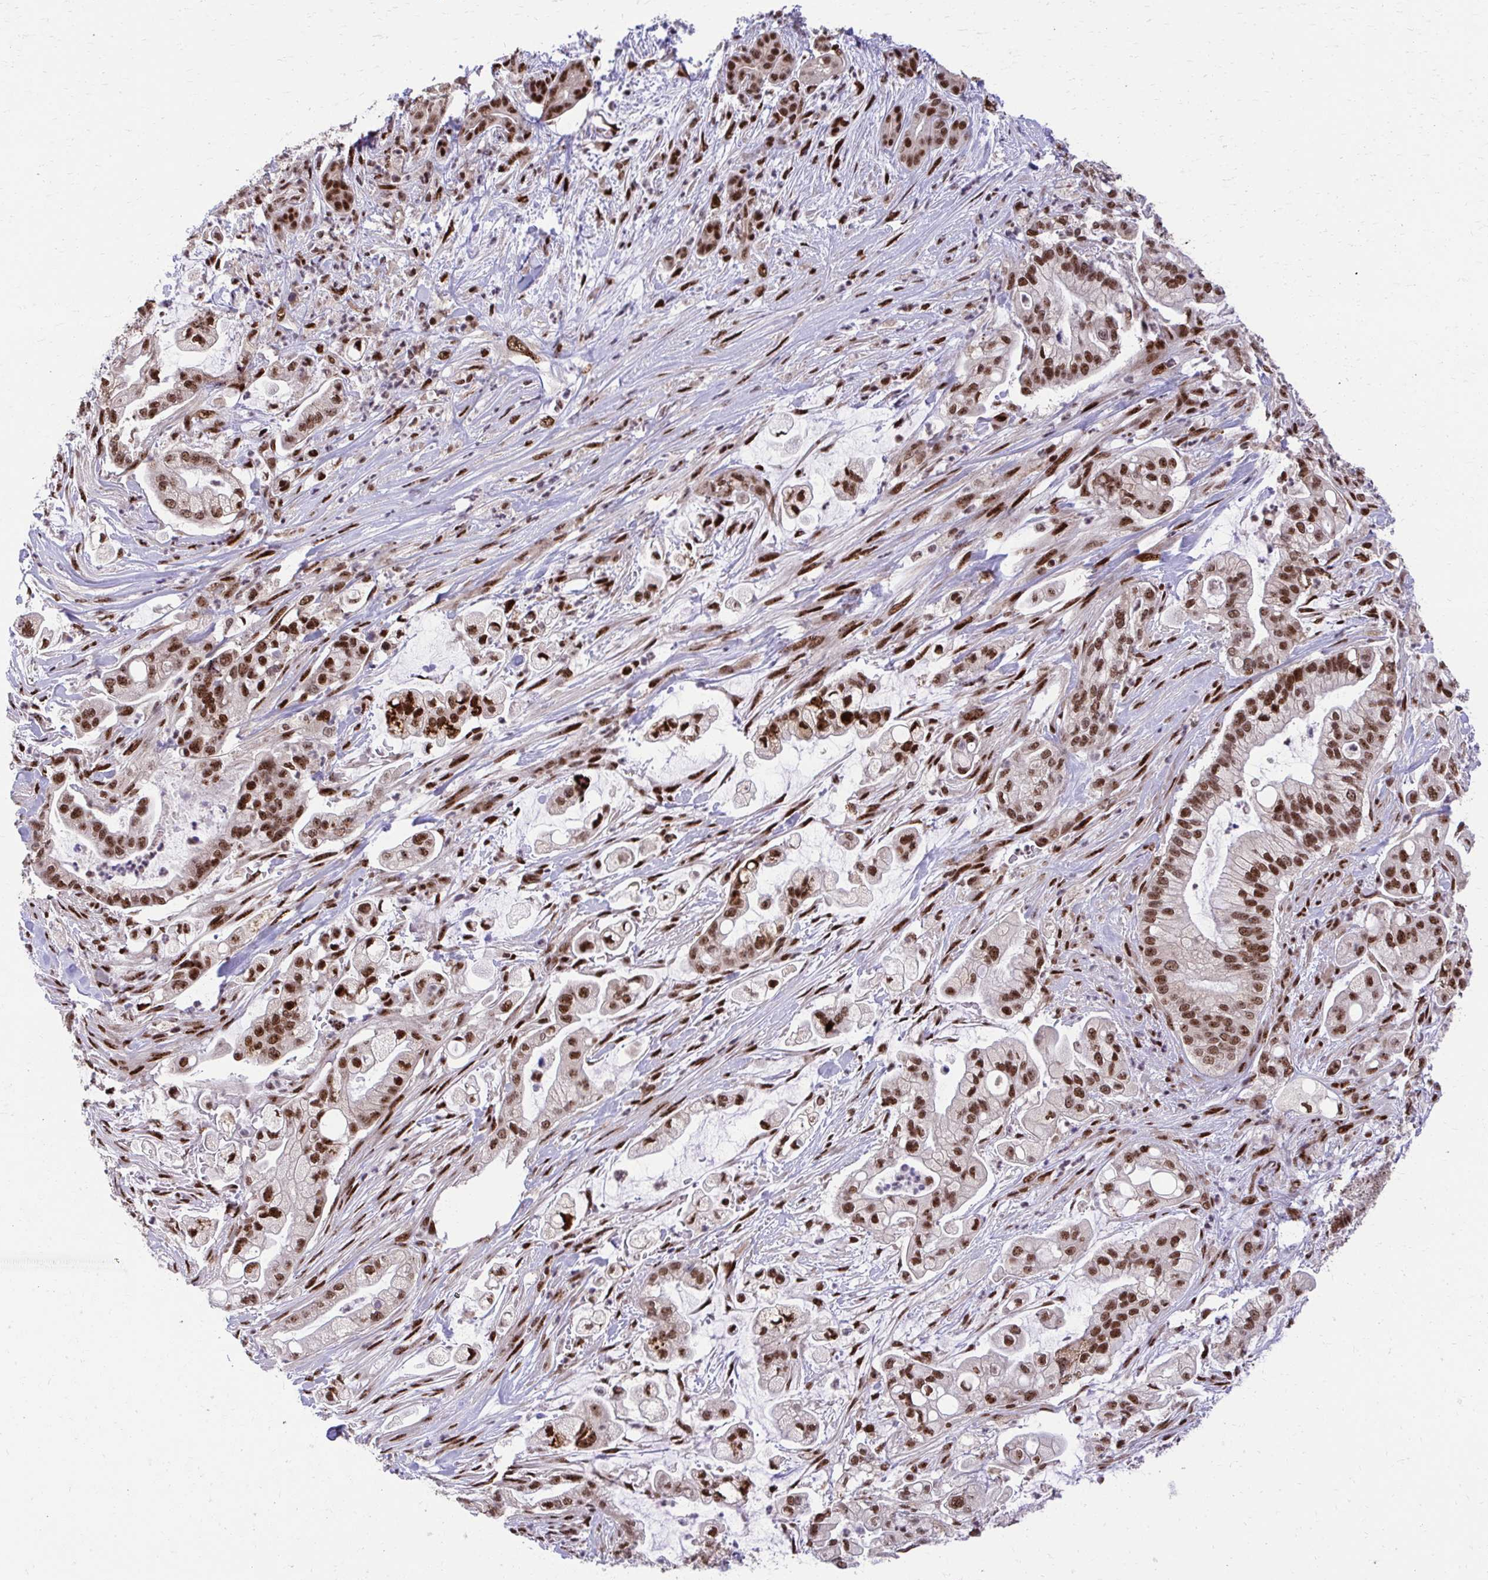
{"staining": {"intensity": "strong", "quantity": "25%-75%", "location": "nuclear"}, "tissue": "pancreatic cancer", "cell_type": "Tumor cells", "image_type": "cancer", "snomed": [{"axis": "morphology", "description": "Adenocarcinoma, NOS"}, {"axis": "topography", "description": "Pancreas"}], "caption": "Immunohistochemistry (DAB (3,3'-diaminobenzidine)) staining of human pancreatic cancer demonstrates strong nuclear protein expression in about 25%-75% of tumor cells. (DAB (3,3'-diaminobenzidine) IHC, brown staining for protein, blue staining for nuclei).", "gene": "HOXA4", "patient": {"sex": "female", "age": 69}}